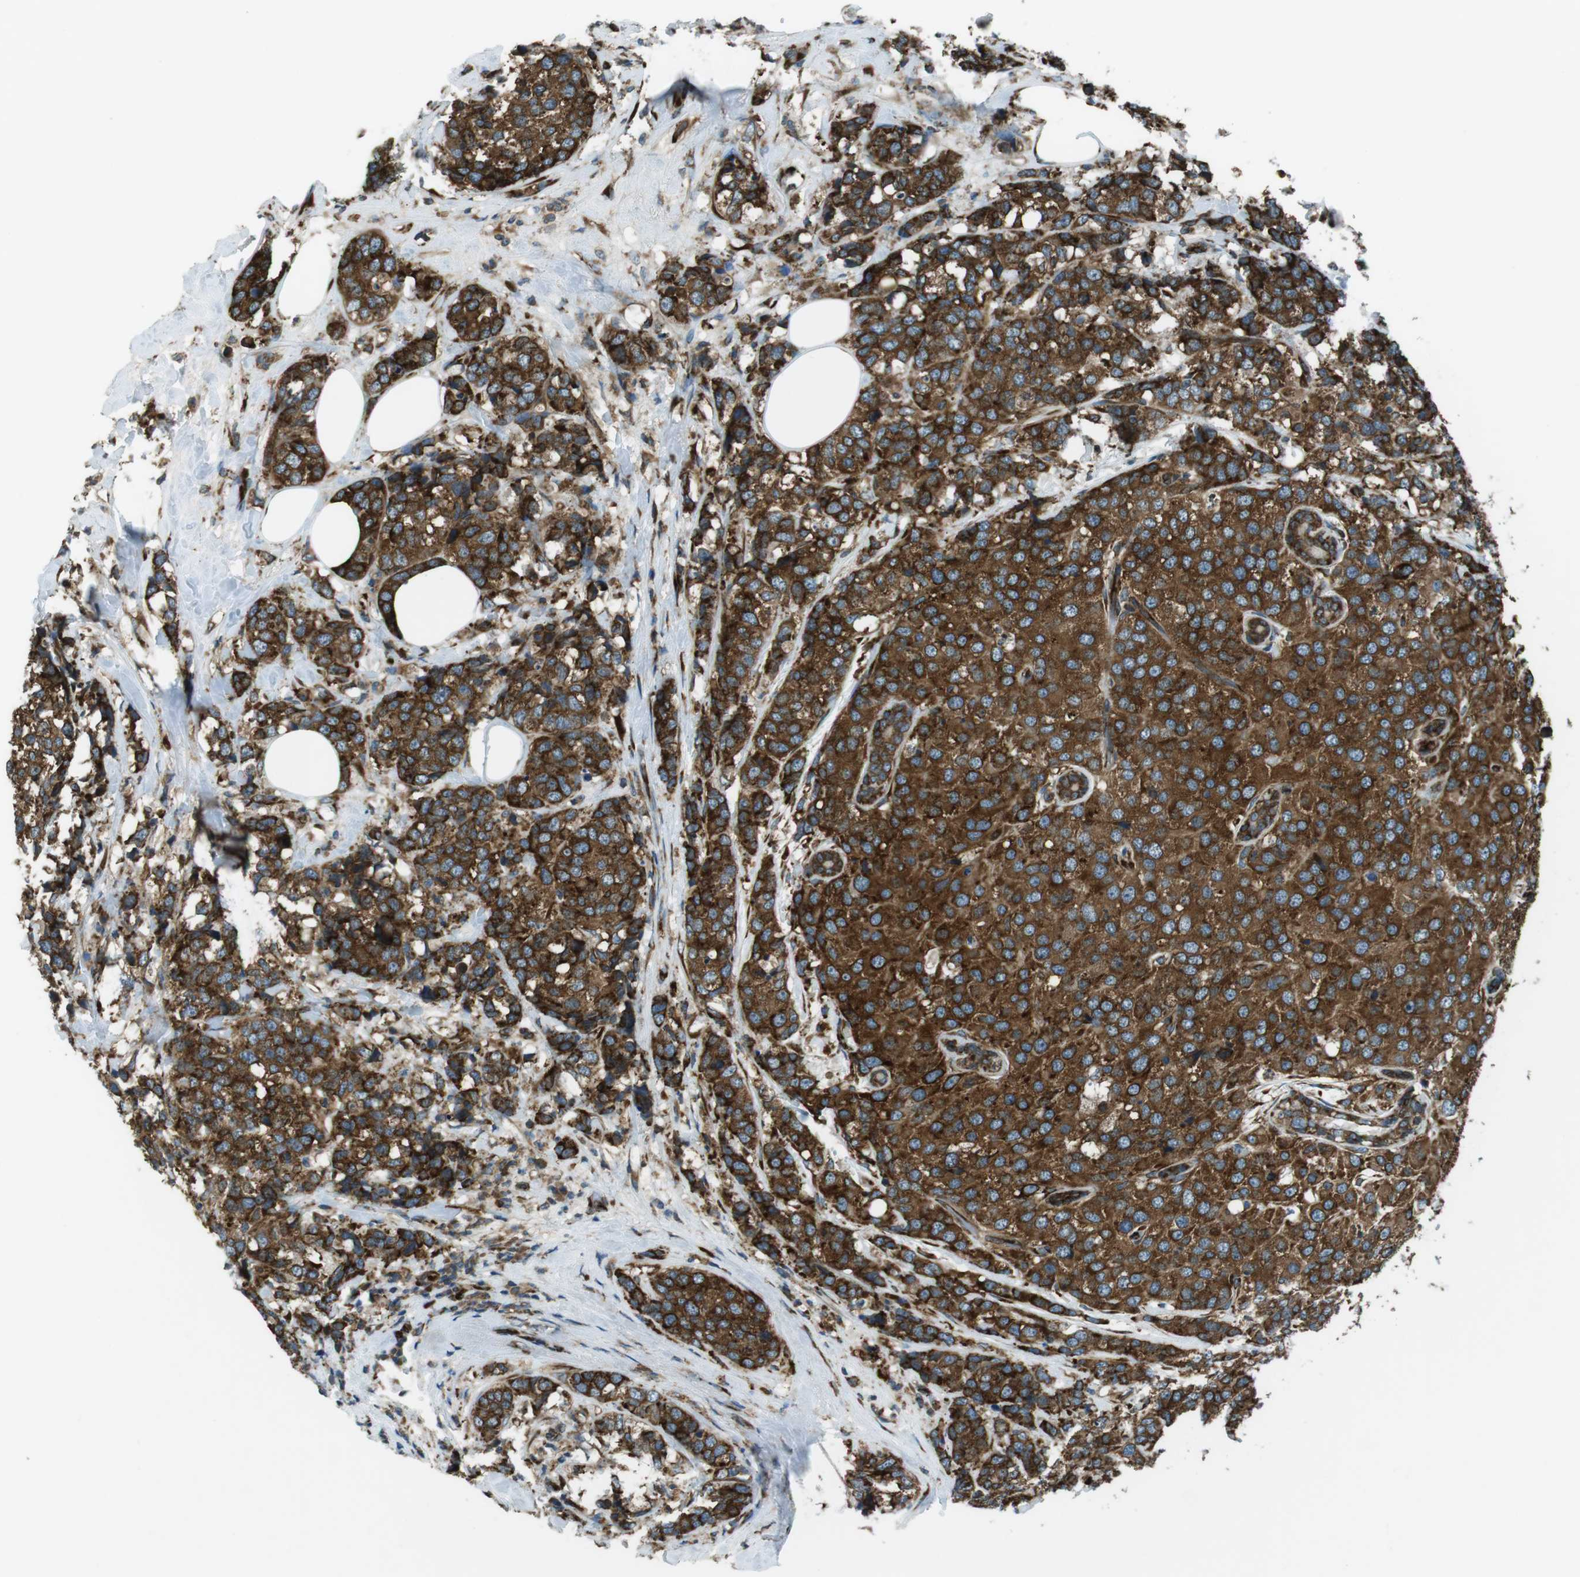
{"staining": {"intensity": "strong", "quantity": ">75%", "location": "cytoplasmic/membranous"}, "tissue": "breast cancer", "cell_type": "Tumor cells", "image_type": "cancer", "snomed": [{"axis": "morphology", "description": "Lobular carcinoma"}, {"axis": "topography", "description": "Breast"}], "caption": "High-magnification brightfield microscopy of breast cancer (lobular carcinoma) stained with DAB (3,3'-diaminobenzidine) (brown) and counterstained with hematoxylin (blue). tumor cells exhibit strong cytoplasmic/membranous positivity is seen in about>75% of cells.", "gene": "KTN1", "patient": {"sex": "female", "age": 59}}